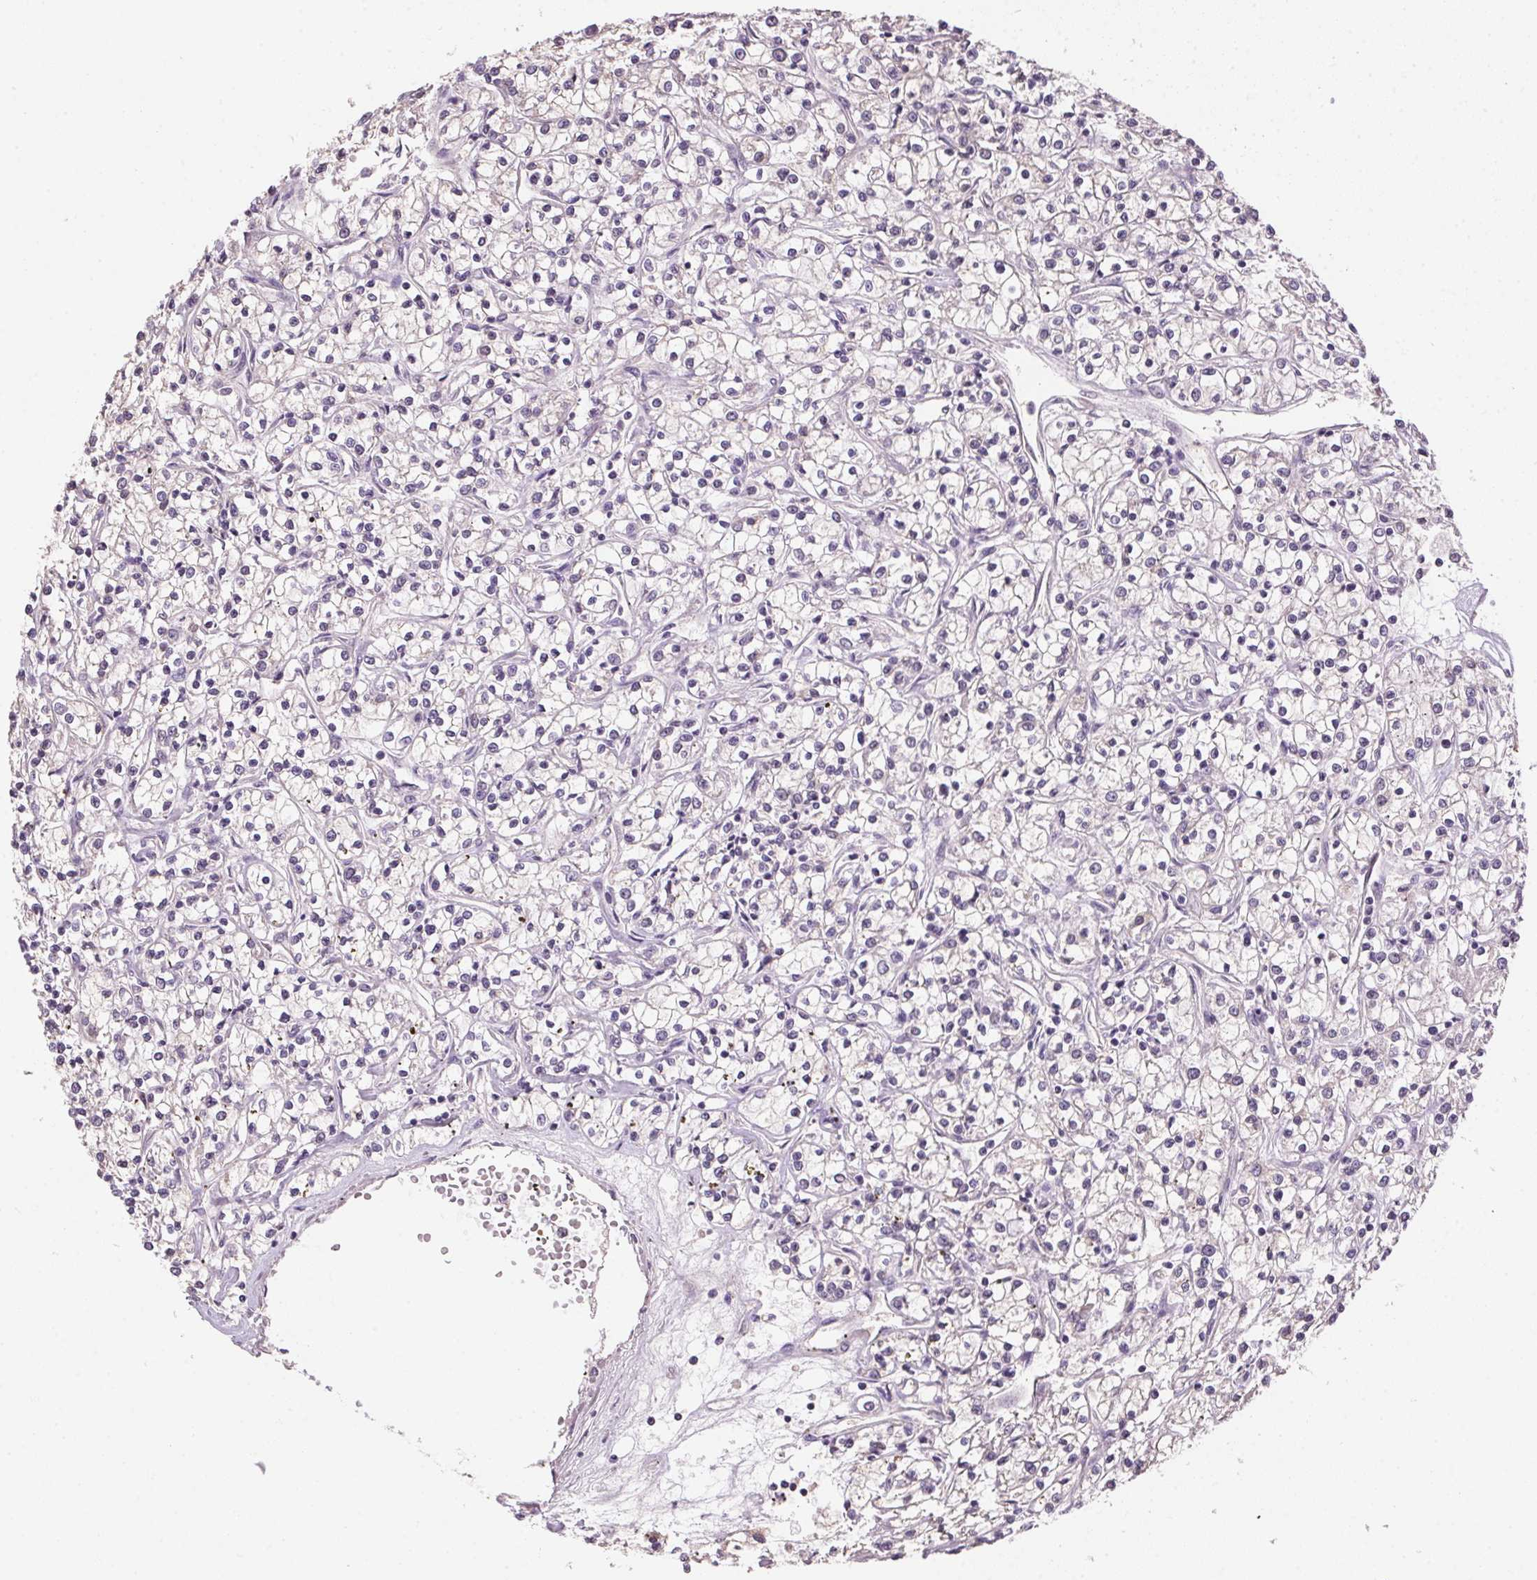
{"staining": {"intensity": "negative", "quantity": "none", "location": "none"}, "tissue": "renal cancer", "cell_type": "Tumor cells", "image_type": "cancer", "snomed": [{"axis": "morphology", "description": "Adenocarcinoma, NOS"}, {"axis": "topography", "description": "Kidney"}], "caption": "Tumor cells are negative for protein expression in human adenocarcinoma (renal).", "gene": "ALDH8A1", "patient": {"sex": "female", "age": 59}}